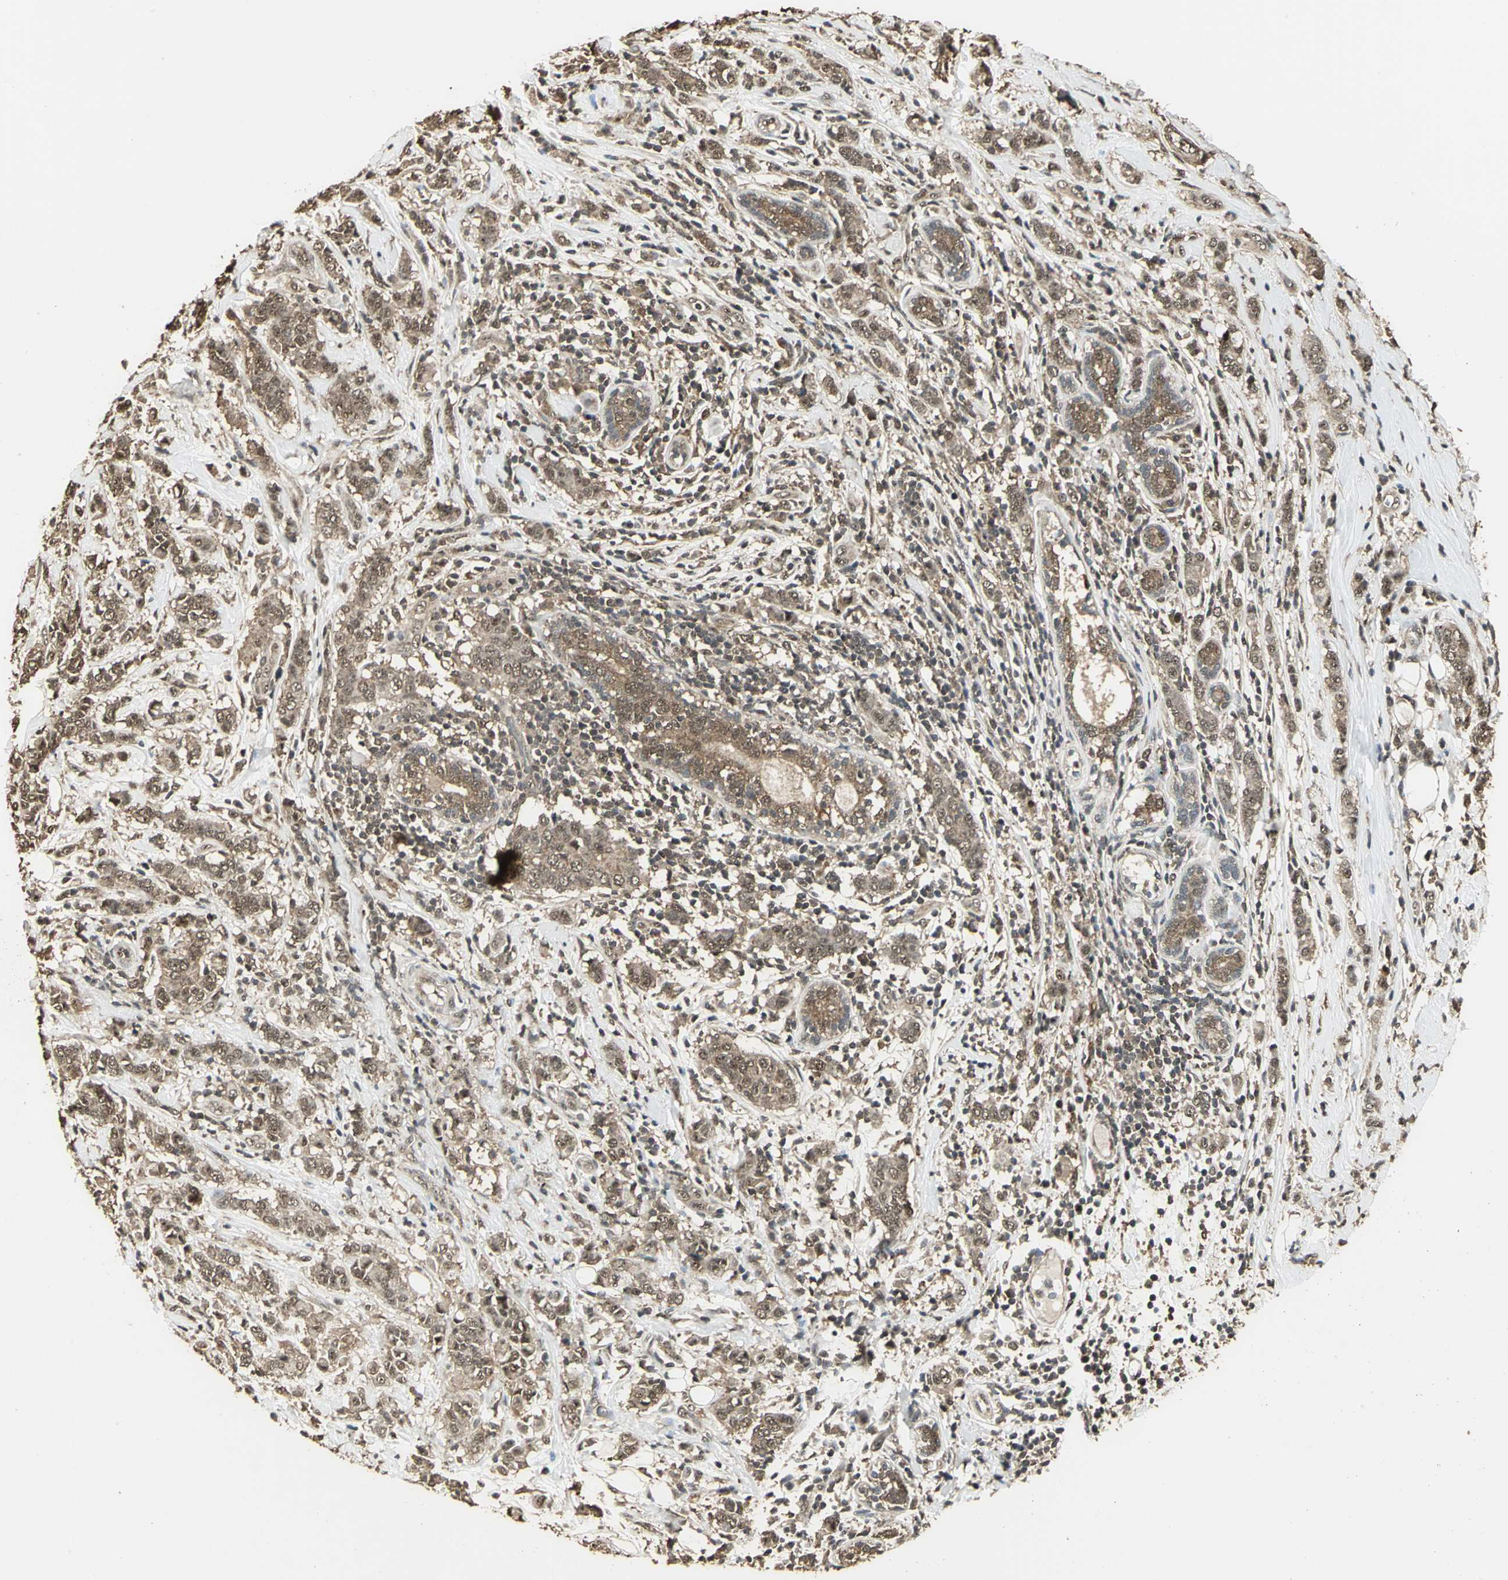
{"staining": {"intensity": "moderate", "quantity": ">75%", "location": "cytoplasmic/membranous"}, "tissue": "breast cancer", "cell_type": "Tumor cells", "image_type": "cancer", "snomed": [{"axis": "morphology", "description": "Duct carcinoma"}, {"axis": "topography", "description": "Breast"}], "caption": "This is an image of IHC staining of infiltrating ductal carcinoma (breast), which shows moderate expression in the cytoplasmic/membranous of tumor cells.", "gene": "UCHL5", "patient": {"sex": "female", "age": 58}}